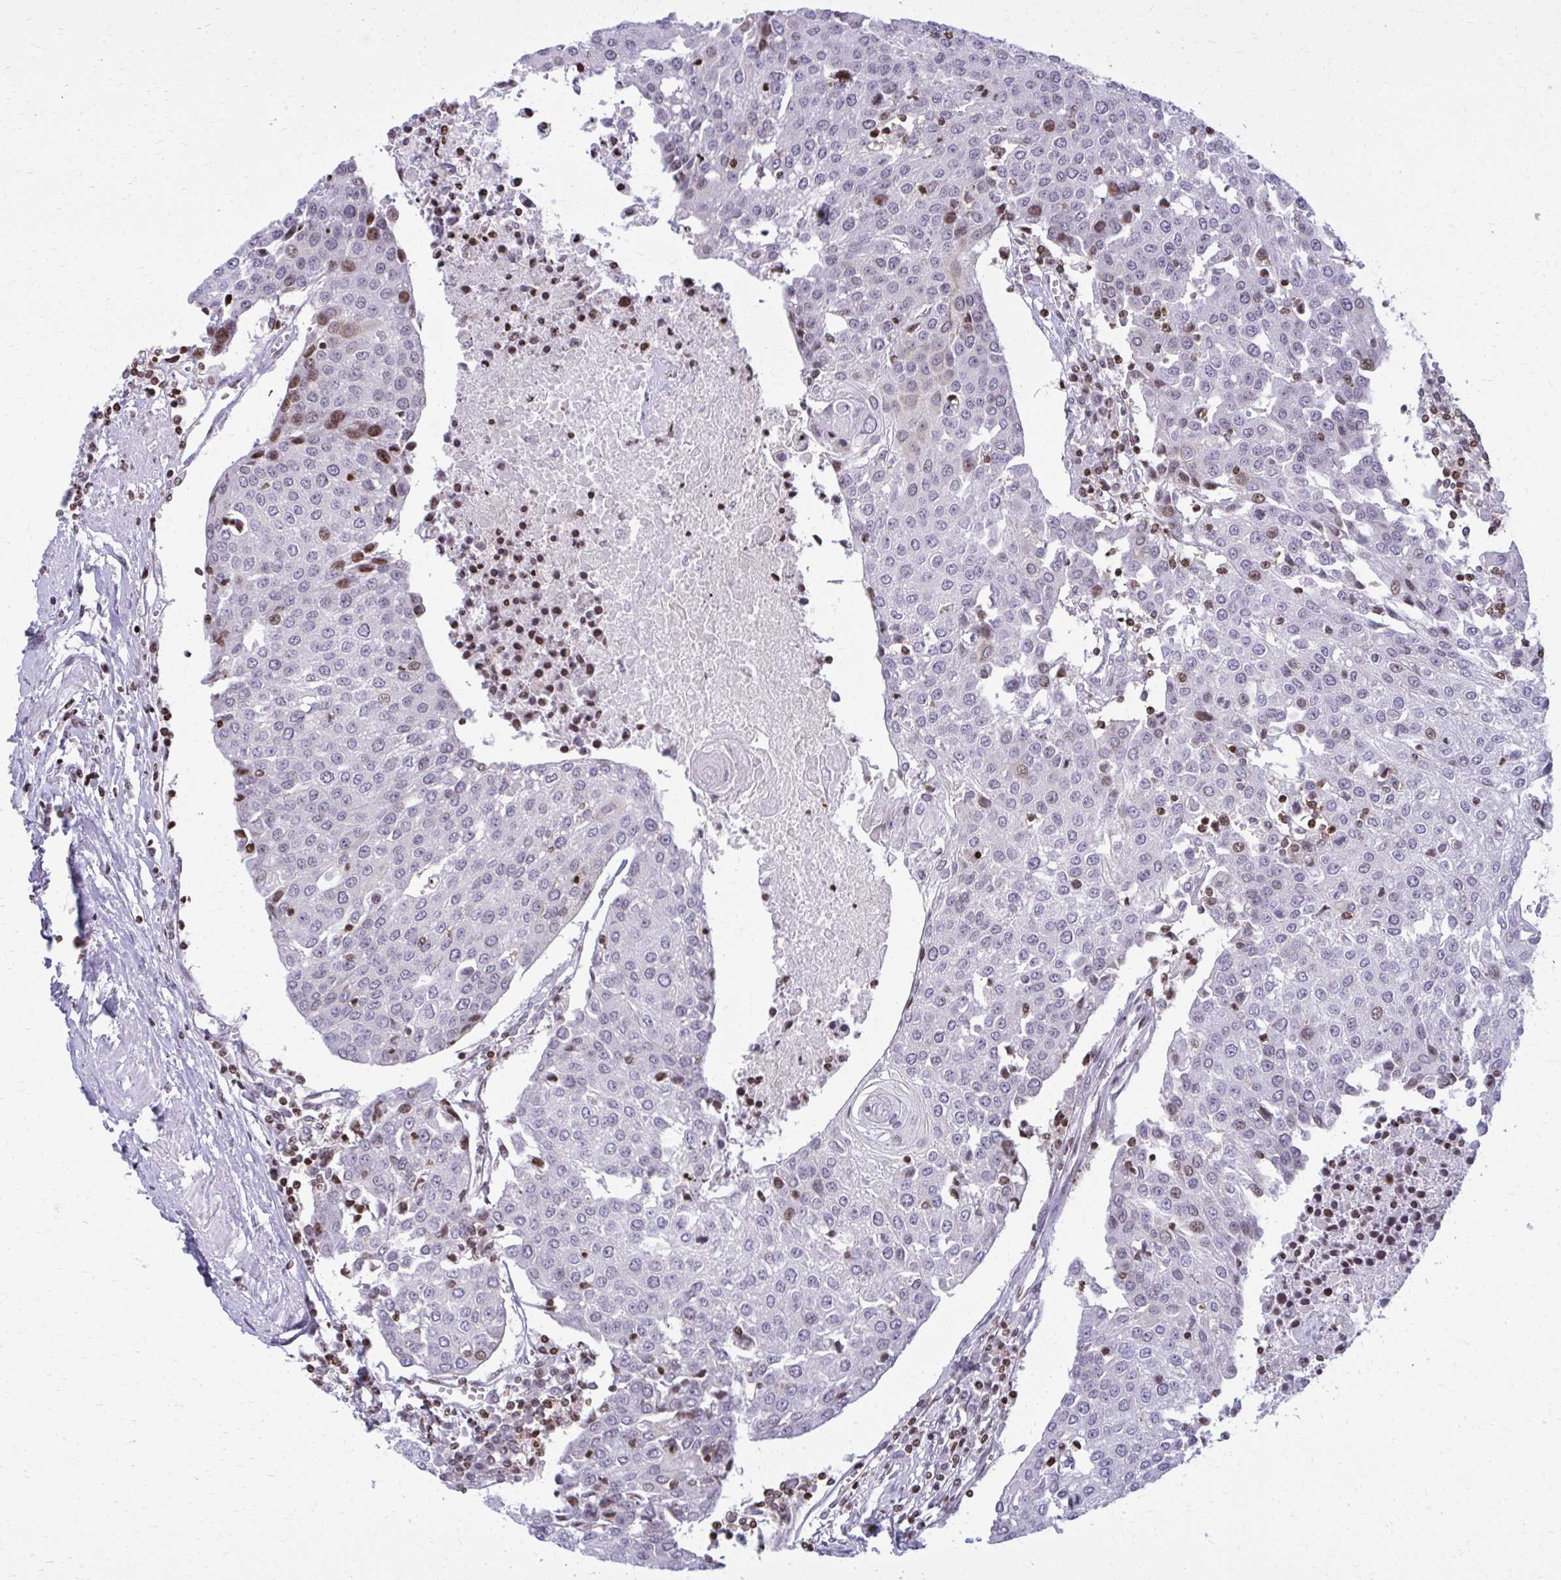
{"staining": {"intensity": "moderate", "quantity": "<25%", "location": "nuclear"}, "tissue": "urothelial cancer", "cell_type": "Tumor cells", "image_type": "cancer", "snomed": [{"axis": "morphology", "description": "Urothelial carcinoma, High grade"}, {"axis": "topography", "description": "Urinary bladder"}], "caption": "A brown stain labels moderate nuclear positivity of a protein in human urothelial cancer tumor cells.", "gene": "AP5M1", "patient": {"sex": "female", "age": 85}}